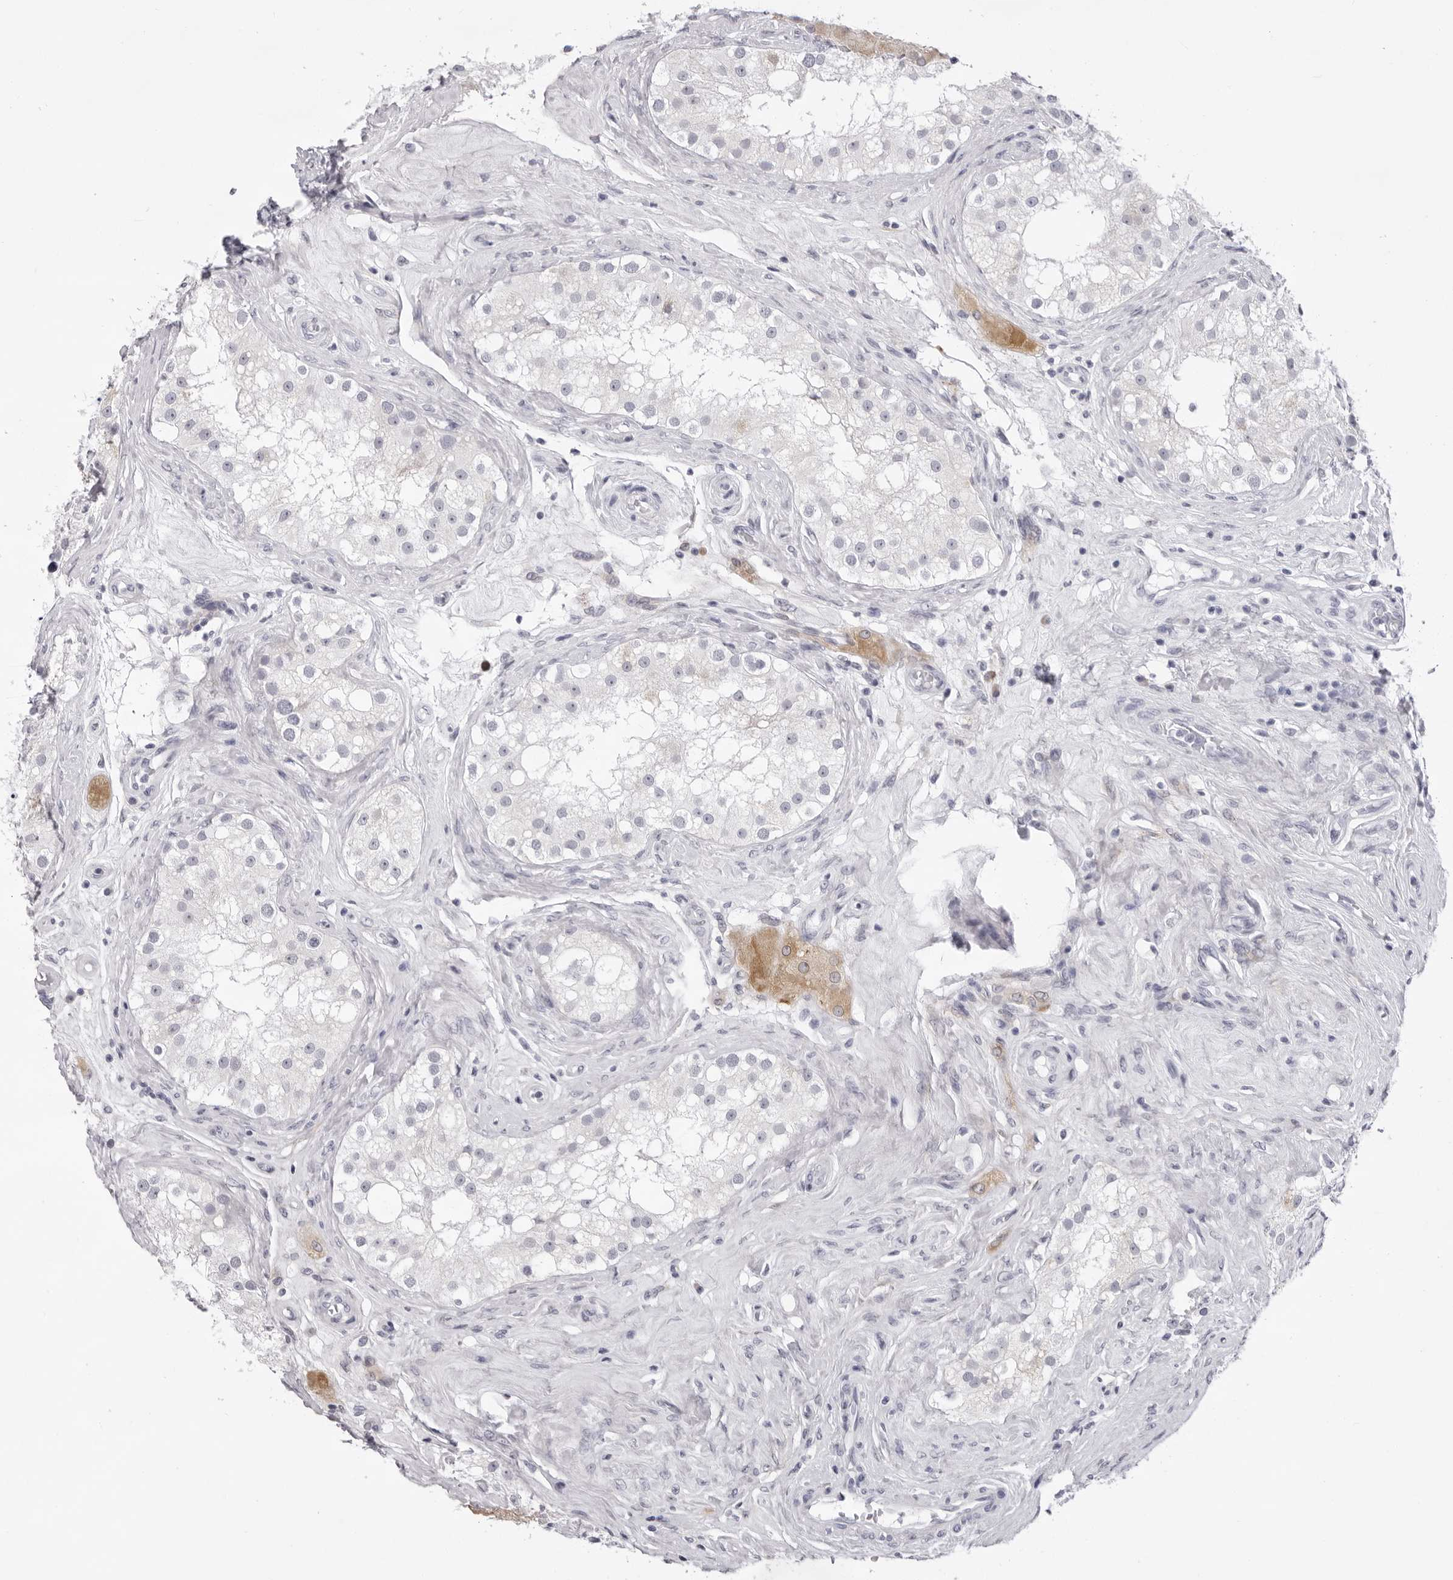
{"staining": {"intensity": "negative", "quantity": "none", "location": "none"}, "tissue": "testis", "cell_type": "Cells in seminiferous ducts", "image_type": "normal", "snomed": [{"axis": "morphology", "description": "Normal tissue, NOS"}, {"axis": "topography", "description": "Testis"}], "caption": "IHC image of benign human testis stained for a protein (brown), which exhibits no expression in cells in seminiferous ducts.", "gene": "SMIM2", "patient": {"sex": "male", "age": 84}}